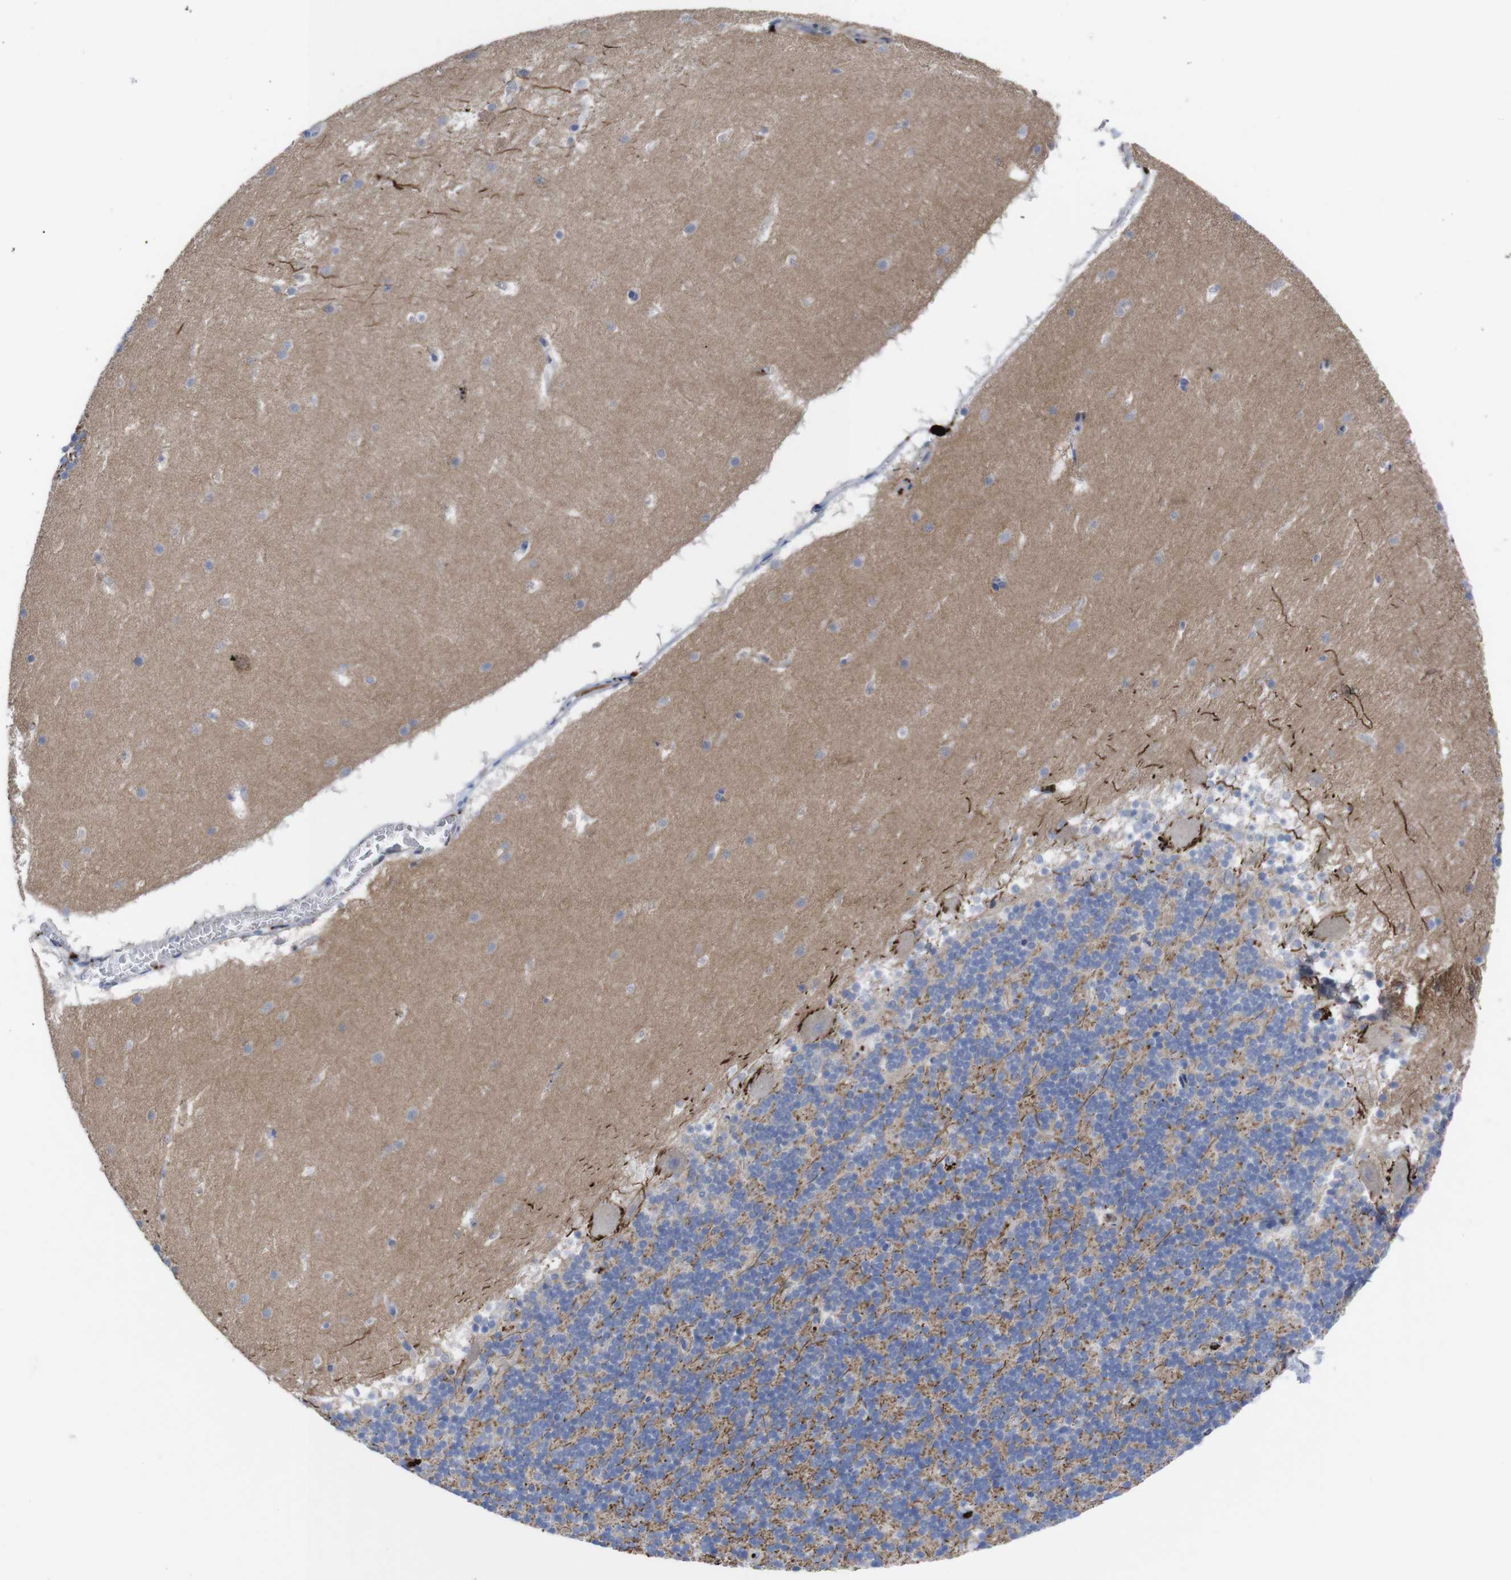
{"staining": {"intensity": "negative", "quantity": "none", "location": "none"}, "tissue": "cerebellum", "cell_type": "Cells in granular layer", "image_type": "normal", "snomed": [{"axis": "morphology", "description": "Normal tissue, NOS"}, {"axis": "topography", "description": "Cerebellum"}], "caption": "This is an immunohistochemistry histopathology image of benign human cerebellum. There is no positivity in cells in granular layer.", "gene": "C5AR1", "patient": {"sex": "male", "age": 45}}